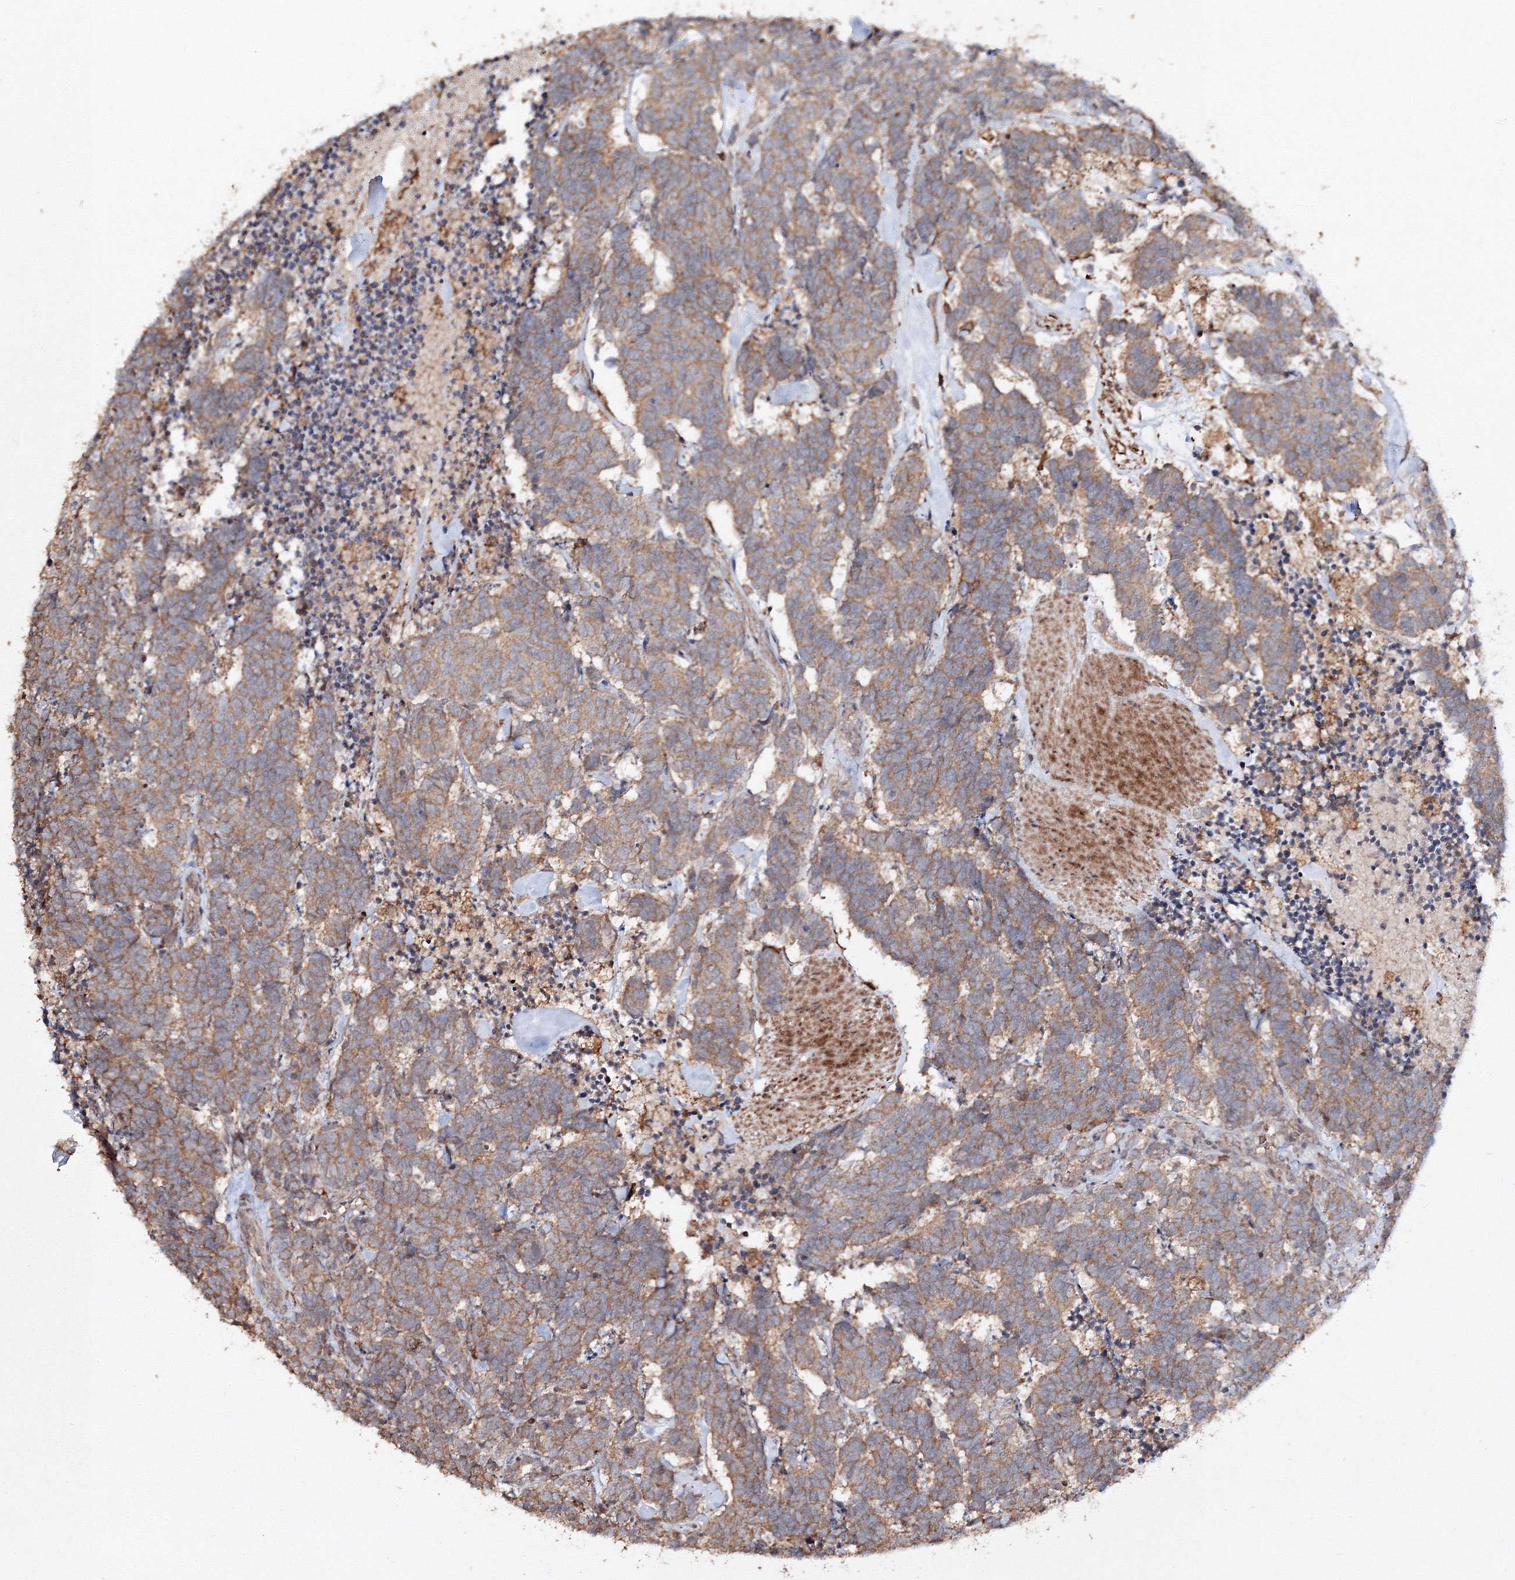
{"staining": {"intensity": "moderate", "quantity": ">75%", "location": "cytoplasmic/membranous"}, "tissue": "carcinoid", "cell_type": "Tumor cells", "image_type": "cancer", "snomed": [{"axis": "morphology", "description": "Carcinoma, NOS"}, {"axis": "morphology", "description": "Carcinoid, malignant, NOS"}, {"axis": "topography", "description": "Urinary bladder"}], "caption": "Carcinoid stained with IHC displays moderate cytoplasmic/membranous positivity in about >75% of tumor cells.", "gene": "DDO", "patient": {"sex": "male", "age": 57}}